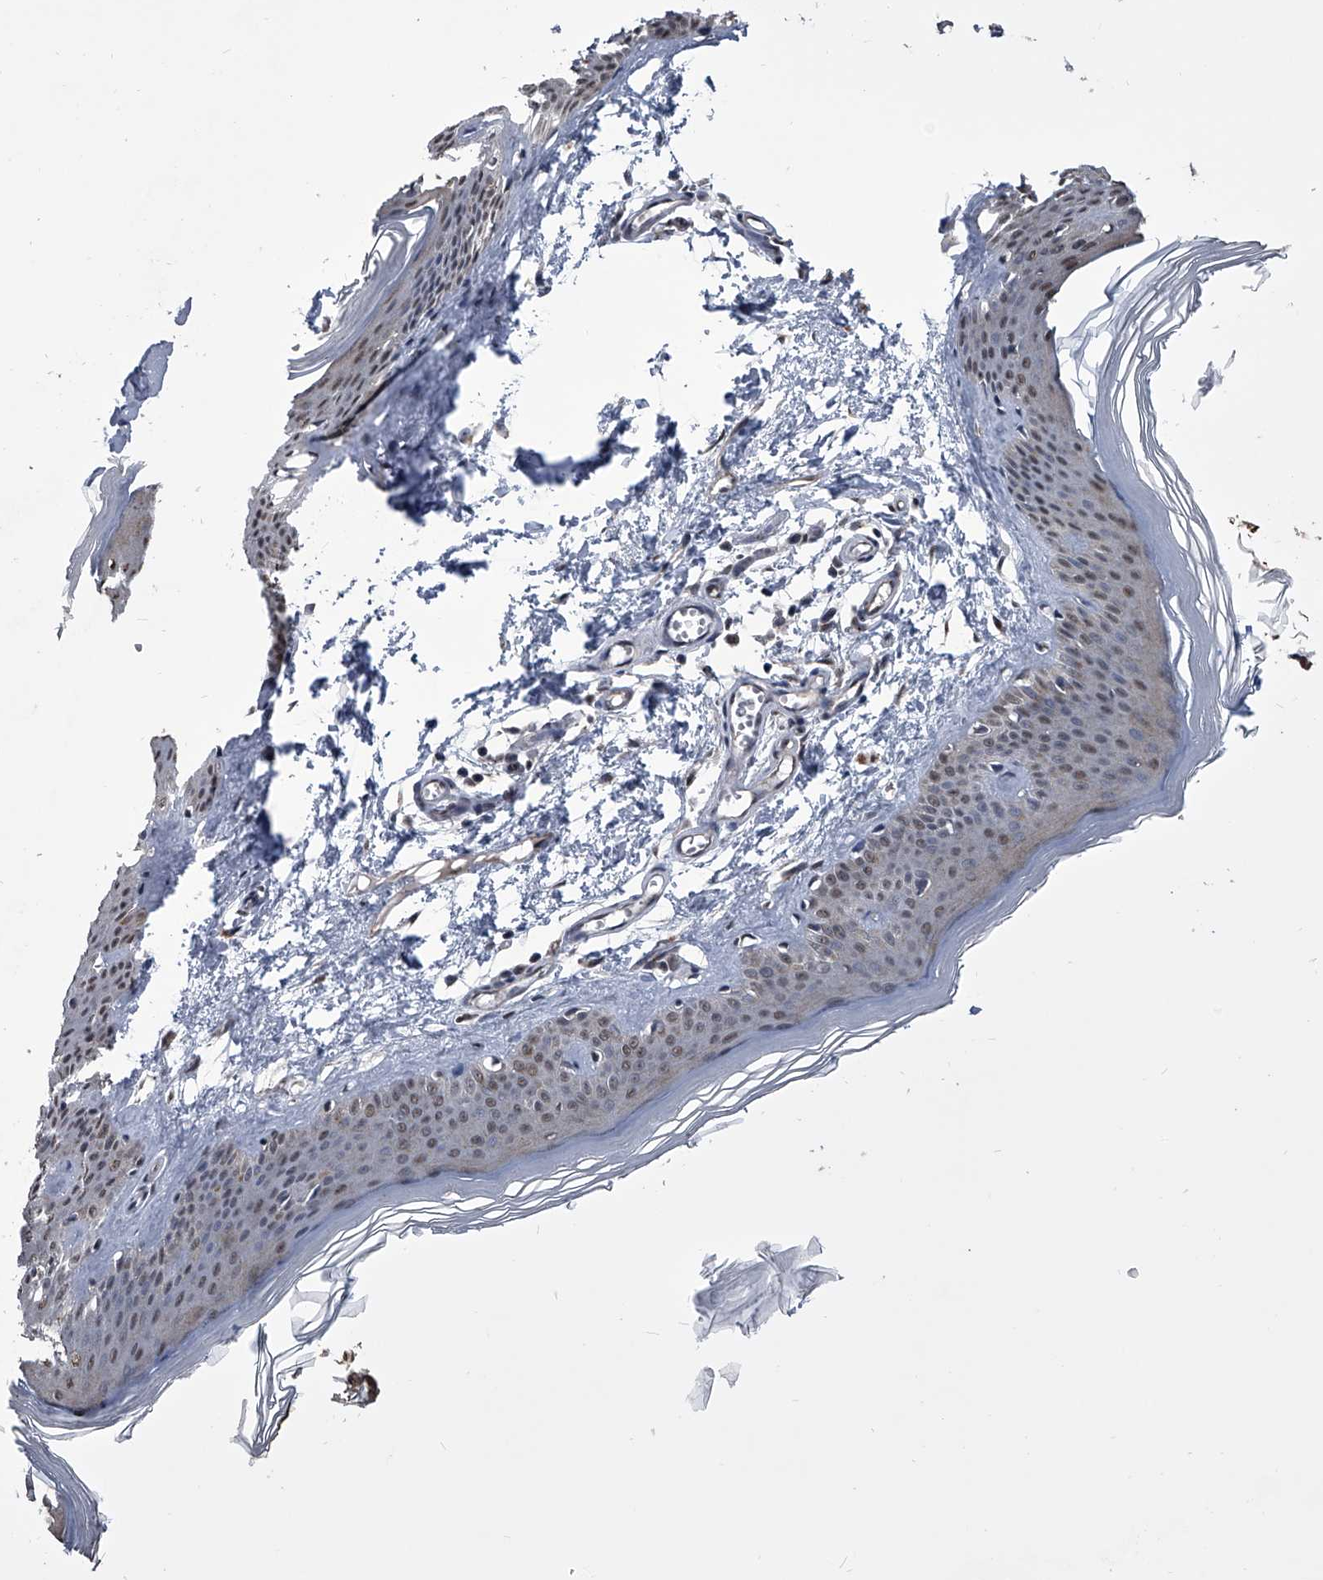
{"staining": {"intensity": "weak", "quantity": ">75%", "location": "nuclear"}, "tissue": "skin", "cell_type": "Fibroblasts", "image_type": "normal", "snomed": [{"axis": "morphology", "description": "Normal tissue, NOS"}, {"axis": "topography", "description": "Skin"}], "caption": "This is an image of immunohistochemistry staining of normal skin, which shows weak expression in the nuclear of fibroblasts.", "gene": "ZNF76", "patient": {"sex": "female", "age": 27}}